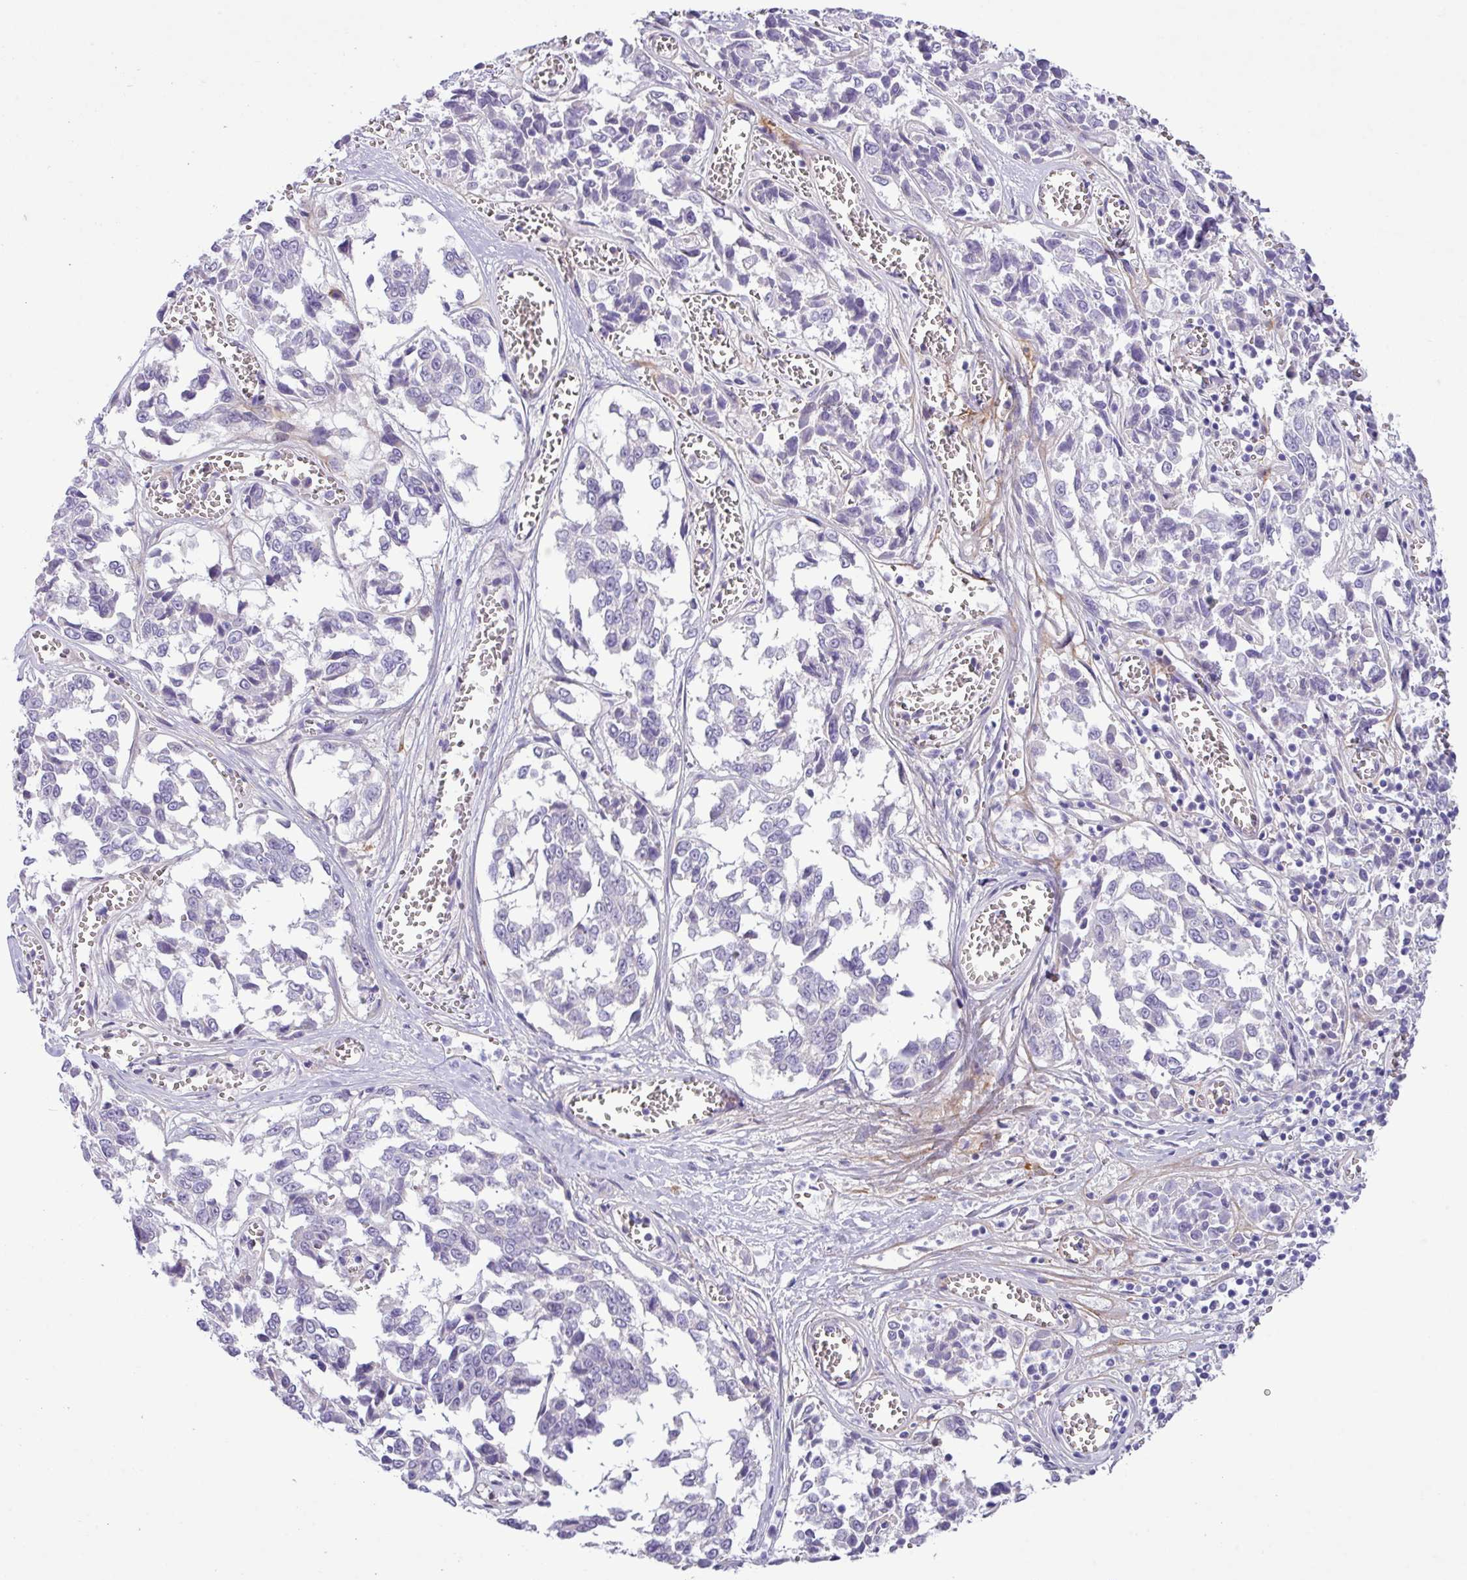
{"staining": {"intensity": "negative", "quantity": "none", "location": "none"}, "tissue": "melanoma", "cell_type": "Tumor cells", "image_type": "cancer", "snomed": [{"axis": "morphology", "description": "Malignant melanoma, NOS"}, {"axis": "topography", "description": "Skin"}], "caption": "The image demonstrates no significant expression in tumor cells of melanoma.", "gene": "KIRREL3", "patient": {"sex": "female", "age": 64}}